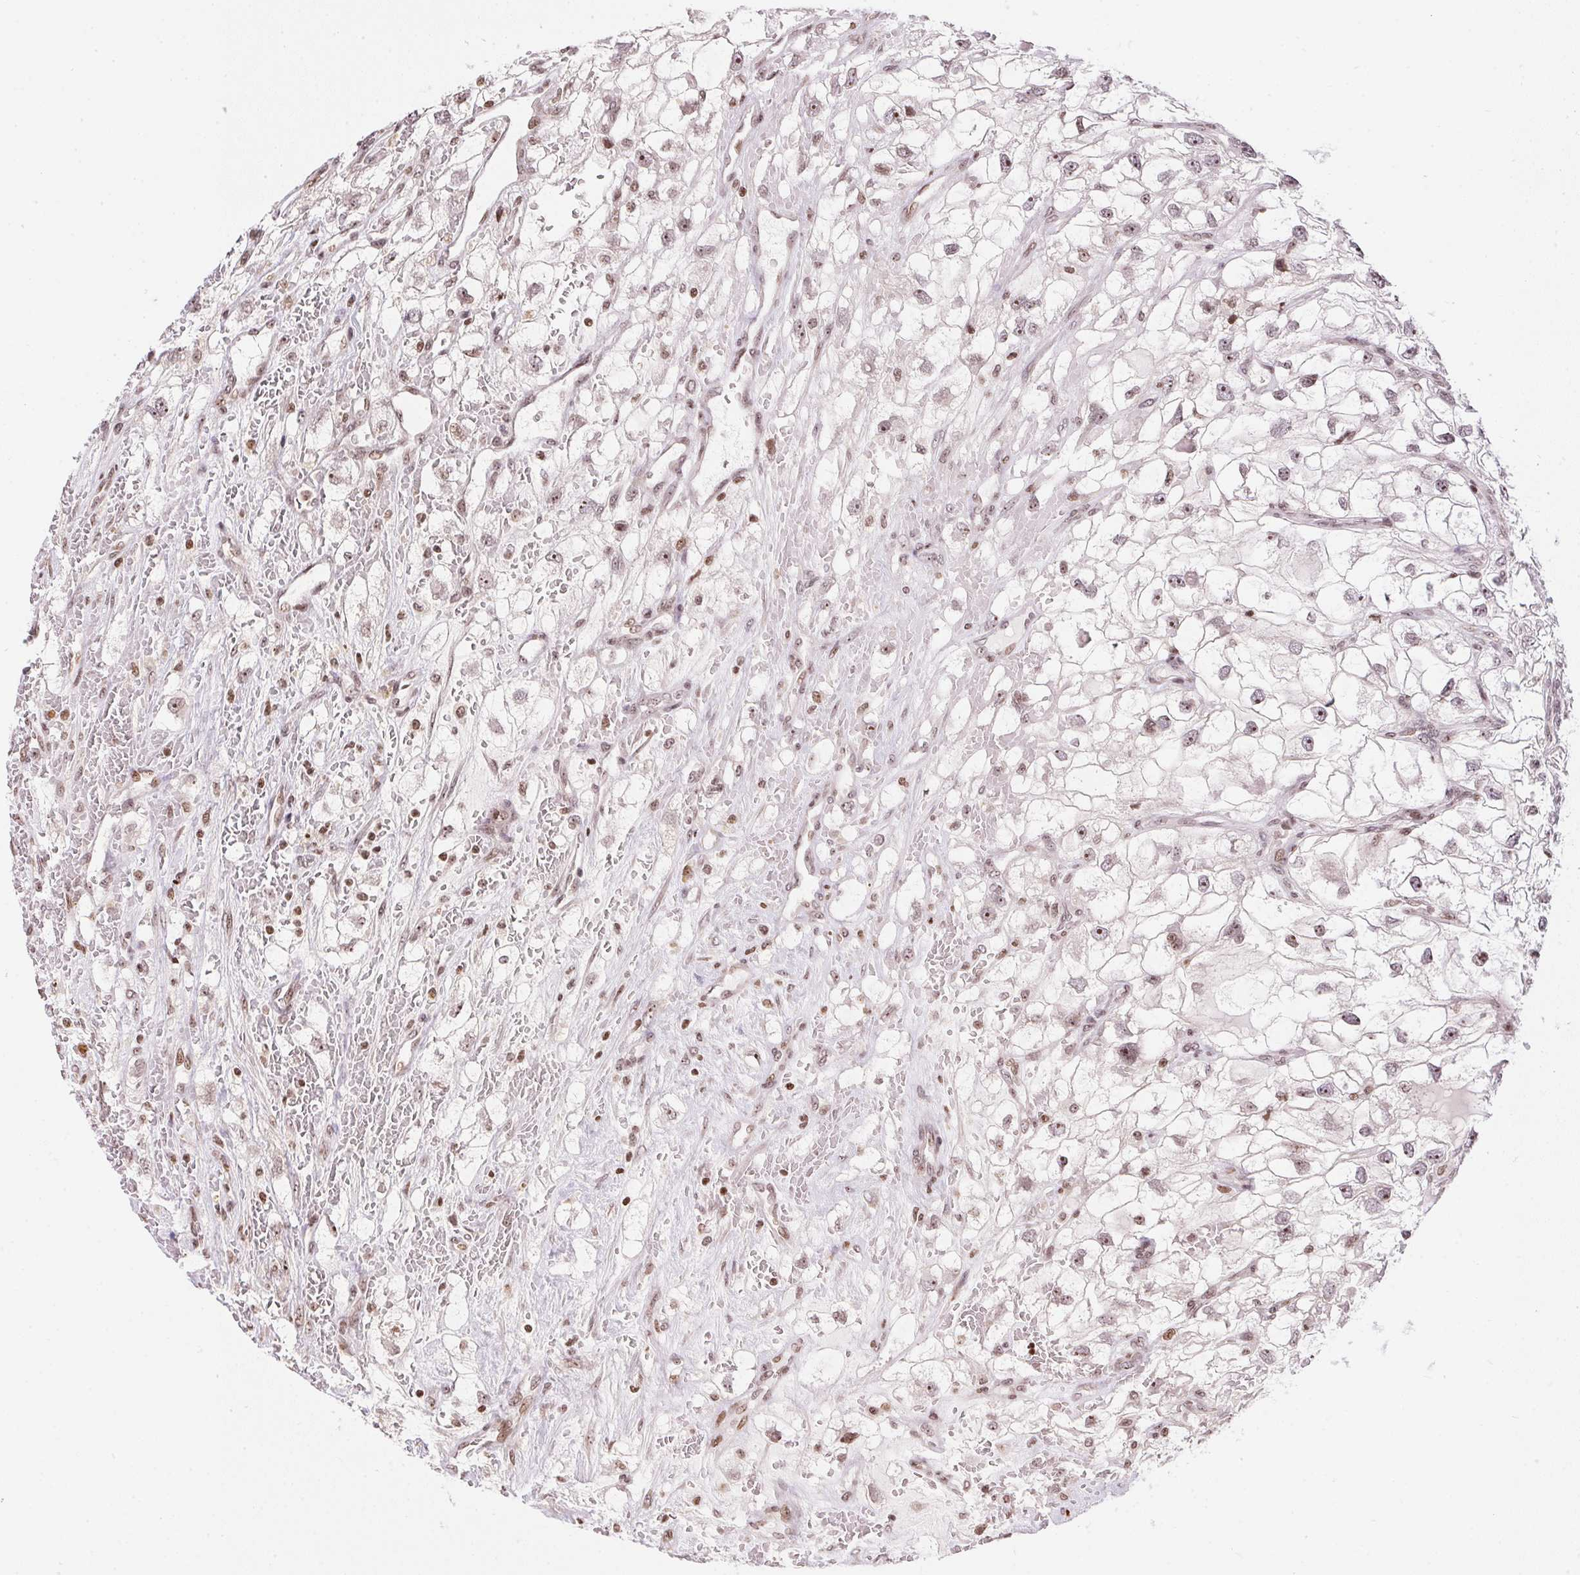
{"staining": {"intensity": "weak", "quantity": ">75%", "location": "nuclear"}, "tissue": "renal cancer", "cell_type": "Tumor cells", "image_type": "cancer", "snomed": [{"axis": "morphology", "description": "Adenocarcinoma, NOS"}, {"axis": "topography", "description": "Kidney"}], "caption": "The photomicrograph exhibits staining of renal adenocarcinoma, revealing weak nuclear protein positivity (brown color) within tumor cells. (Brightfield microscopy of DAB IHC at high magnification).", "gene": "RNF181", "patient": {"sex": "male", "age": 59}}